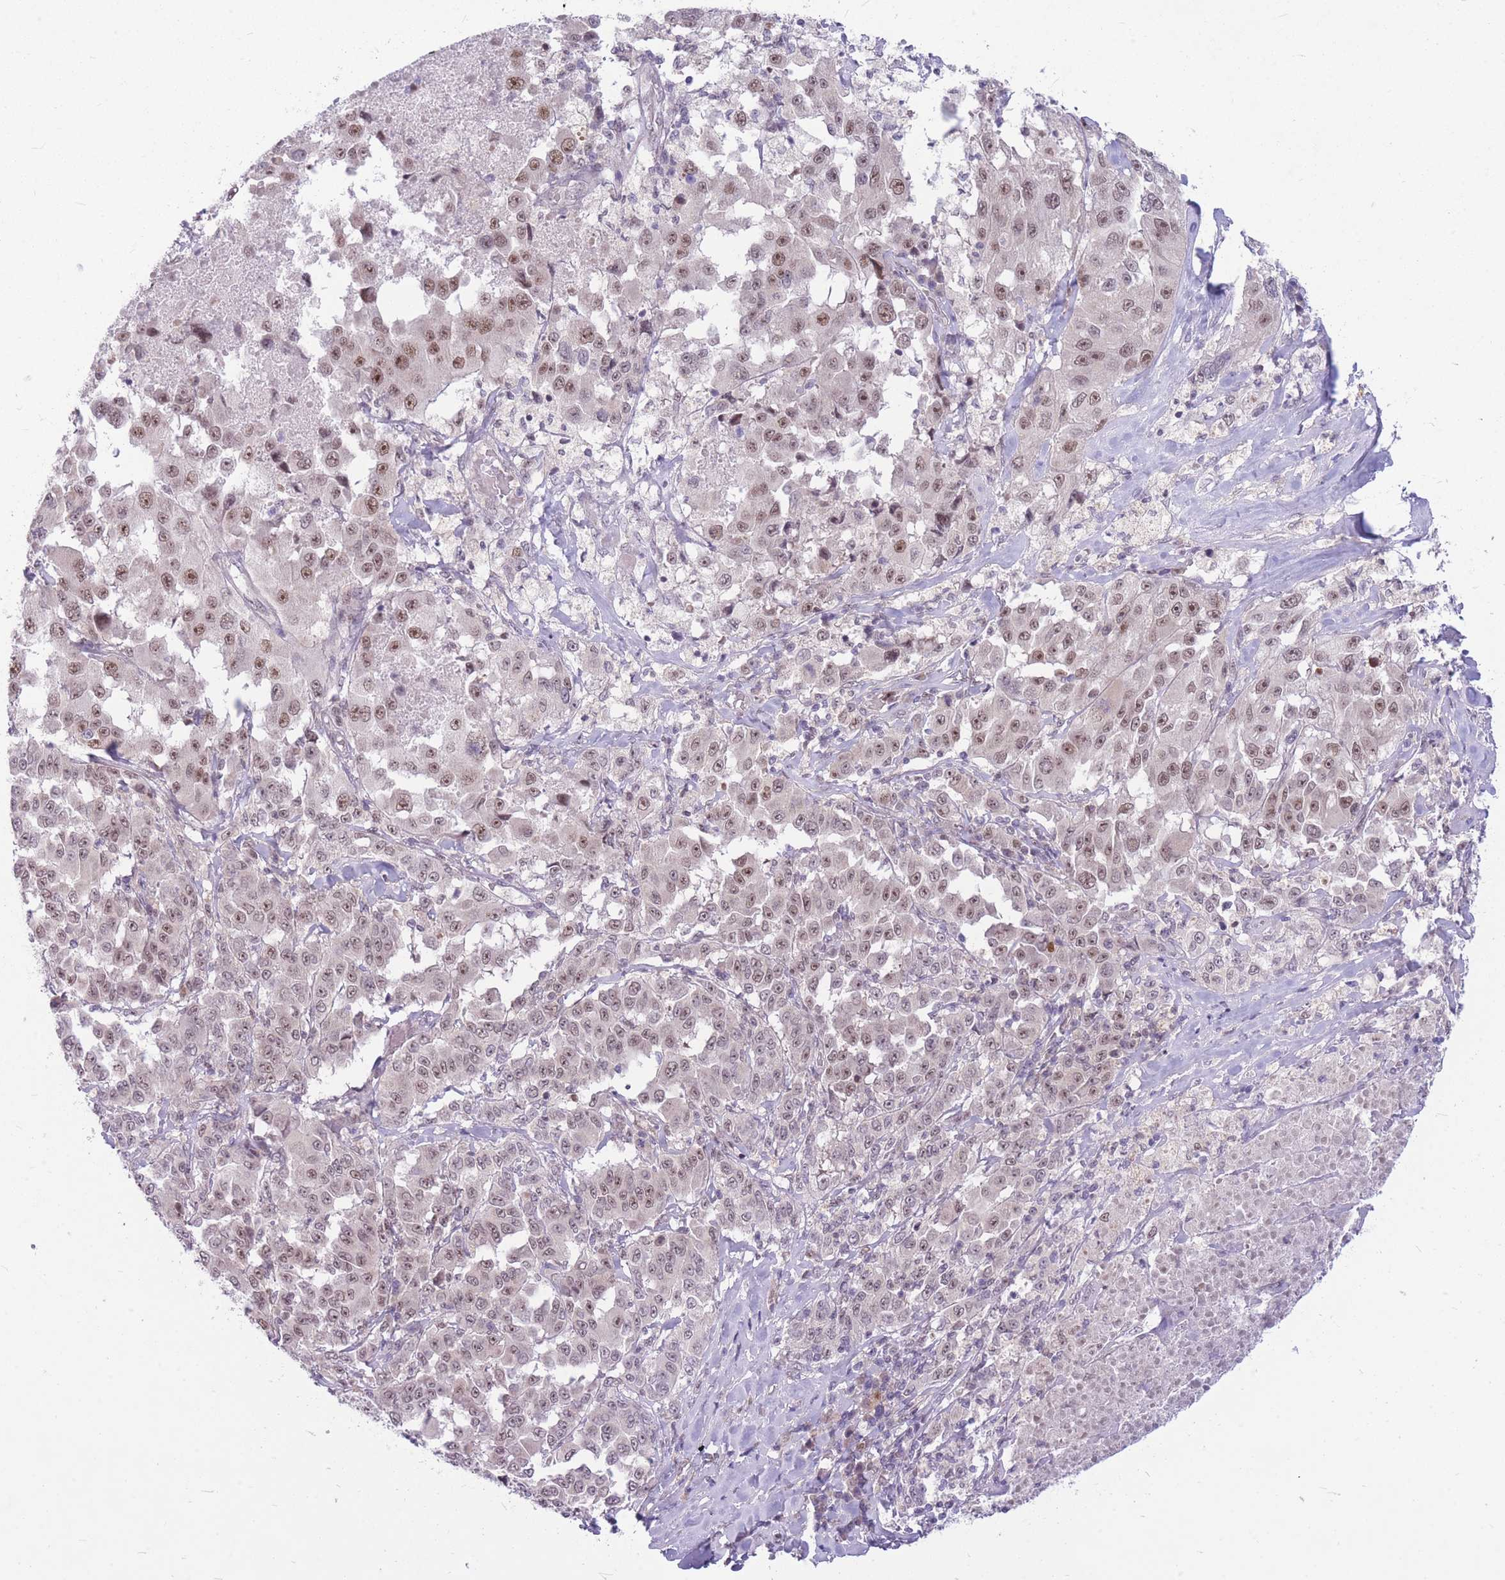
{"staining": {"intensity": "moderate", "quantity": "25%-75%", "location": "nuclear"}, "tissue": "melanoma", "cell_type": "Tumor cells", "image_type": "cancer", "snomed": [{"axis": "morphology", "description": "Malignant melanoma, Metastatic site"}, {"axis": "topography", "description": "Lymph node"}], "caption": "Melanoma tissue reveals moderate nuclear staining in approximately 25%-75% of tumor cells", "gene": "ERCC2", "patient": {"sex": "male", "age": 62}}